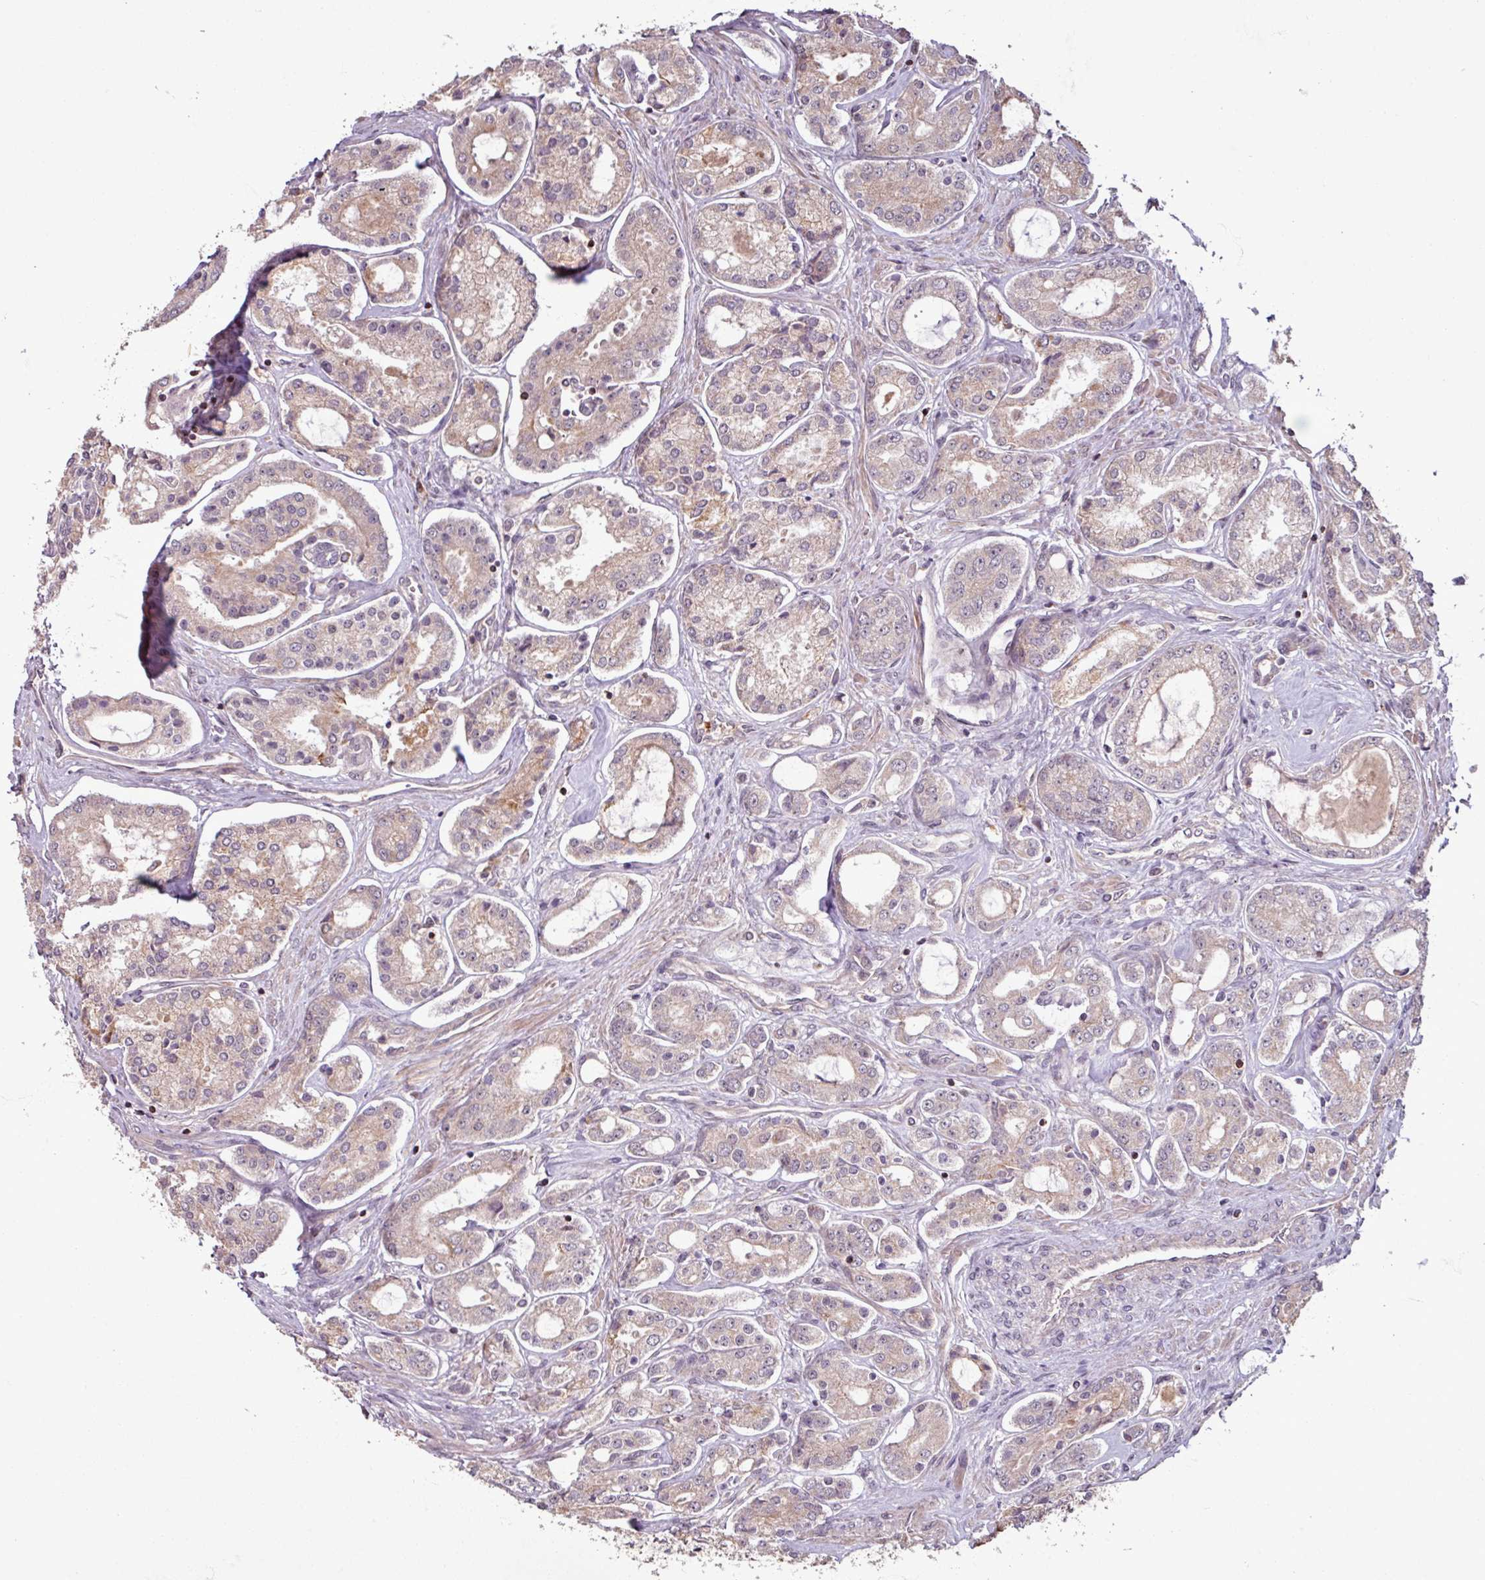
{"staining": {"intensity": "weak", "quantity": "<25%", "location": "cytoplasmic/membranous"}, "tissue": "prostate cancer", "cell_type": "Tumor cells", "image_type": "cancer", "snomed": [{"axis": "morphology", "description": "Adenocarcinoma, Low grade"}, {"axis": "topography", "description": "Prostate"}], "caption": "Immunohistochemistry (IHC) of prostate cancer shows no expression in tumor cells.", "gene": "OR6B1", "patient": {"sex": "male", "age": 68}}